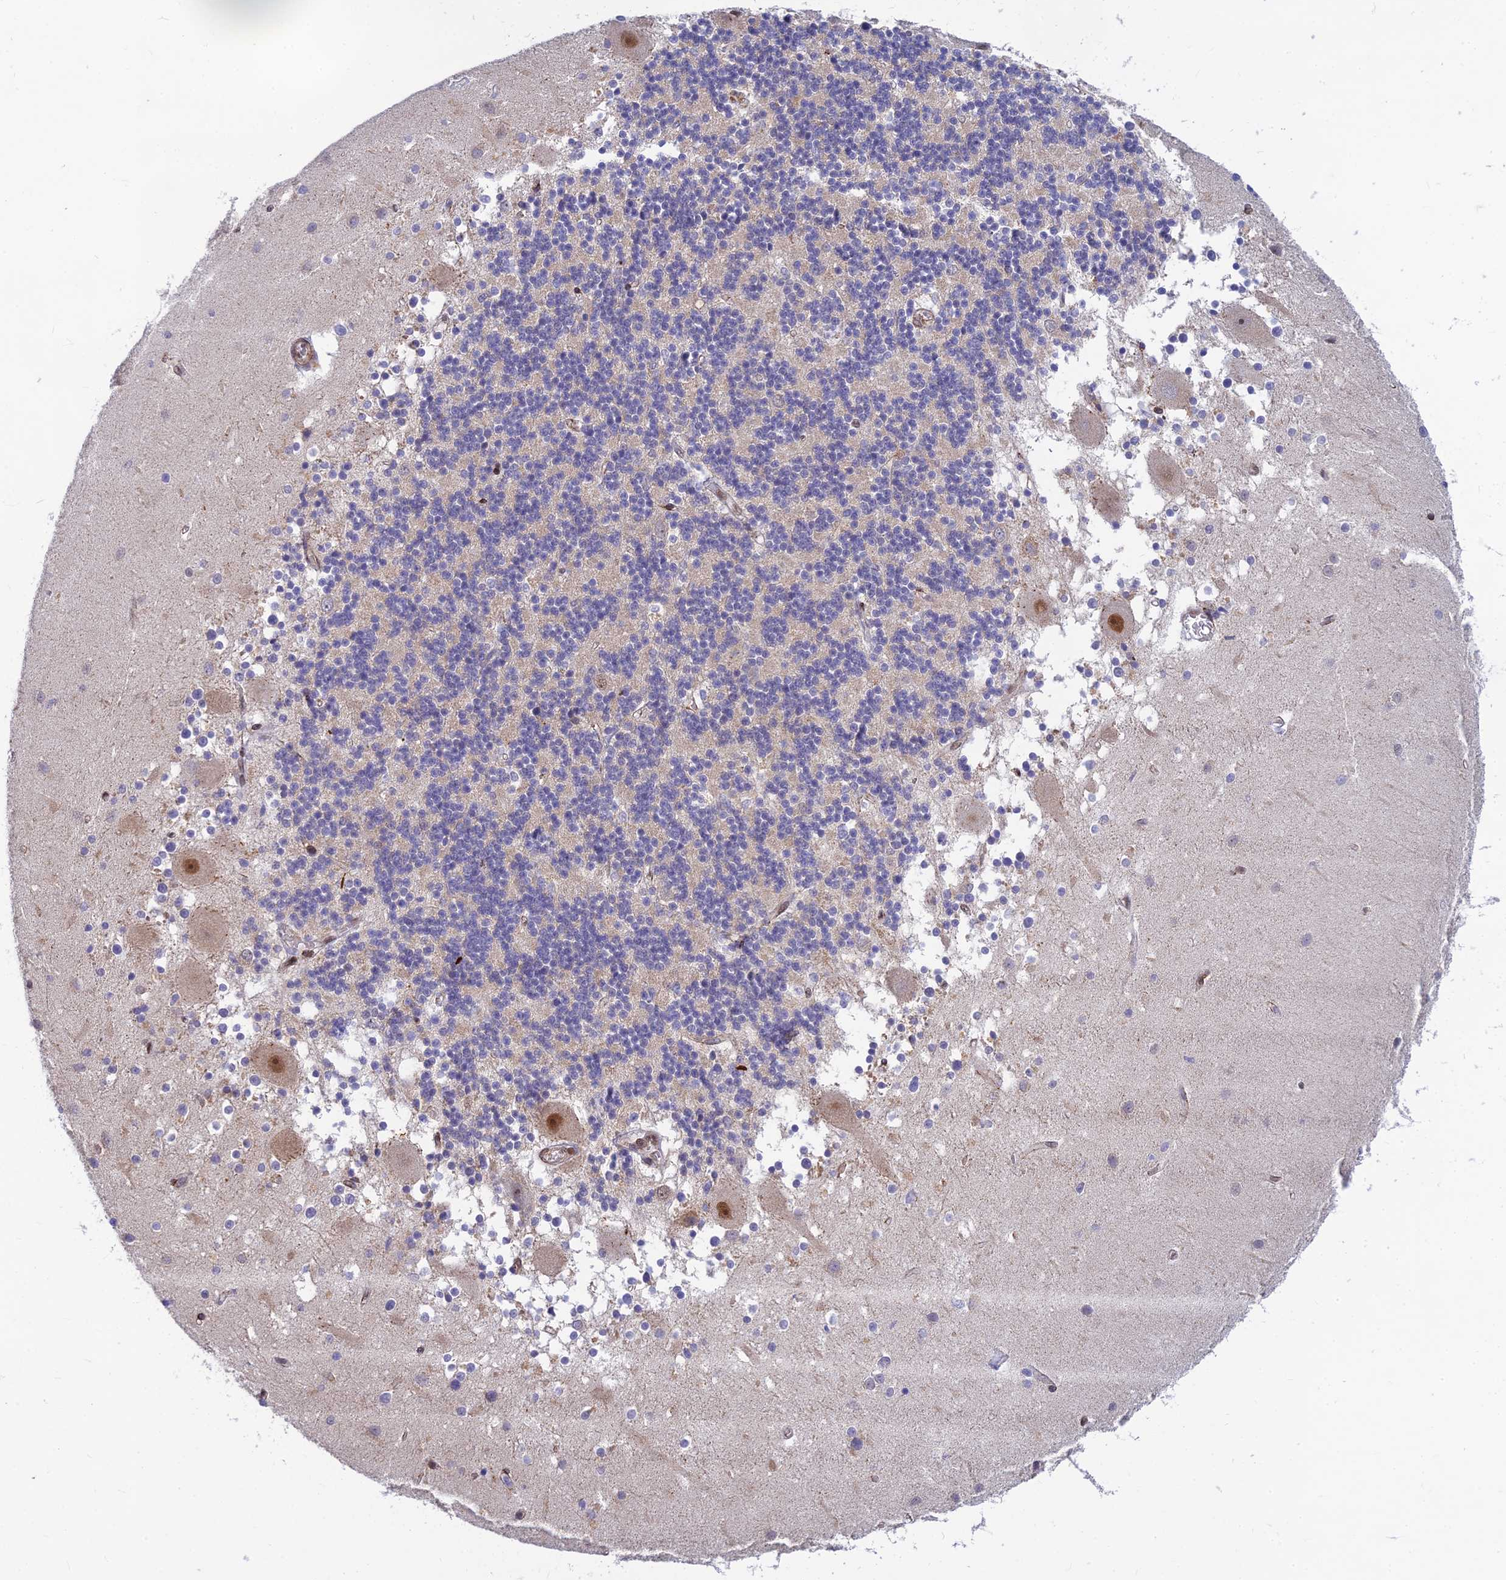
{"staining": {"intensity": "negative", "quantity": "none", "location": "none"}, "tissue": "cerebellum", "cell_type": "Cells in granular layer", "image_type": "normal", "snomed": [{"axis": "morphology", "description": "Normal tissue, NOS"}, {"axis": "topography", "description": "Cerebellum"}], "caption": "Cells in granular layer show no significant protein staining in unremarkable cerebellum. (IHC, brightfield microscopy, high magnification).", "gene": "CLK4", "patient": {"sex": "male", "age": 54}}